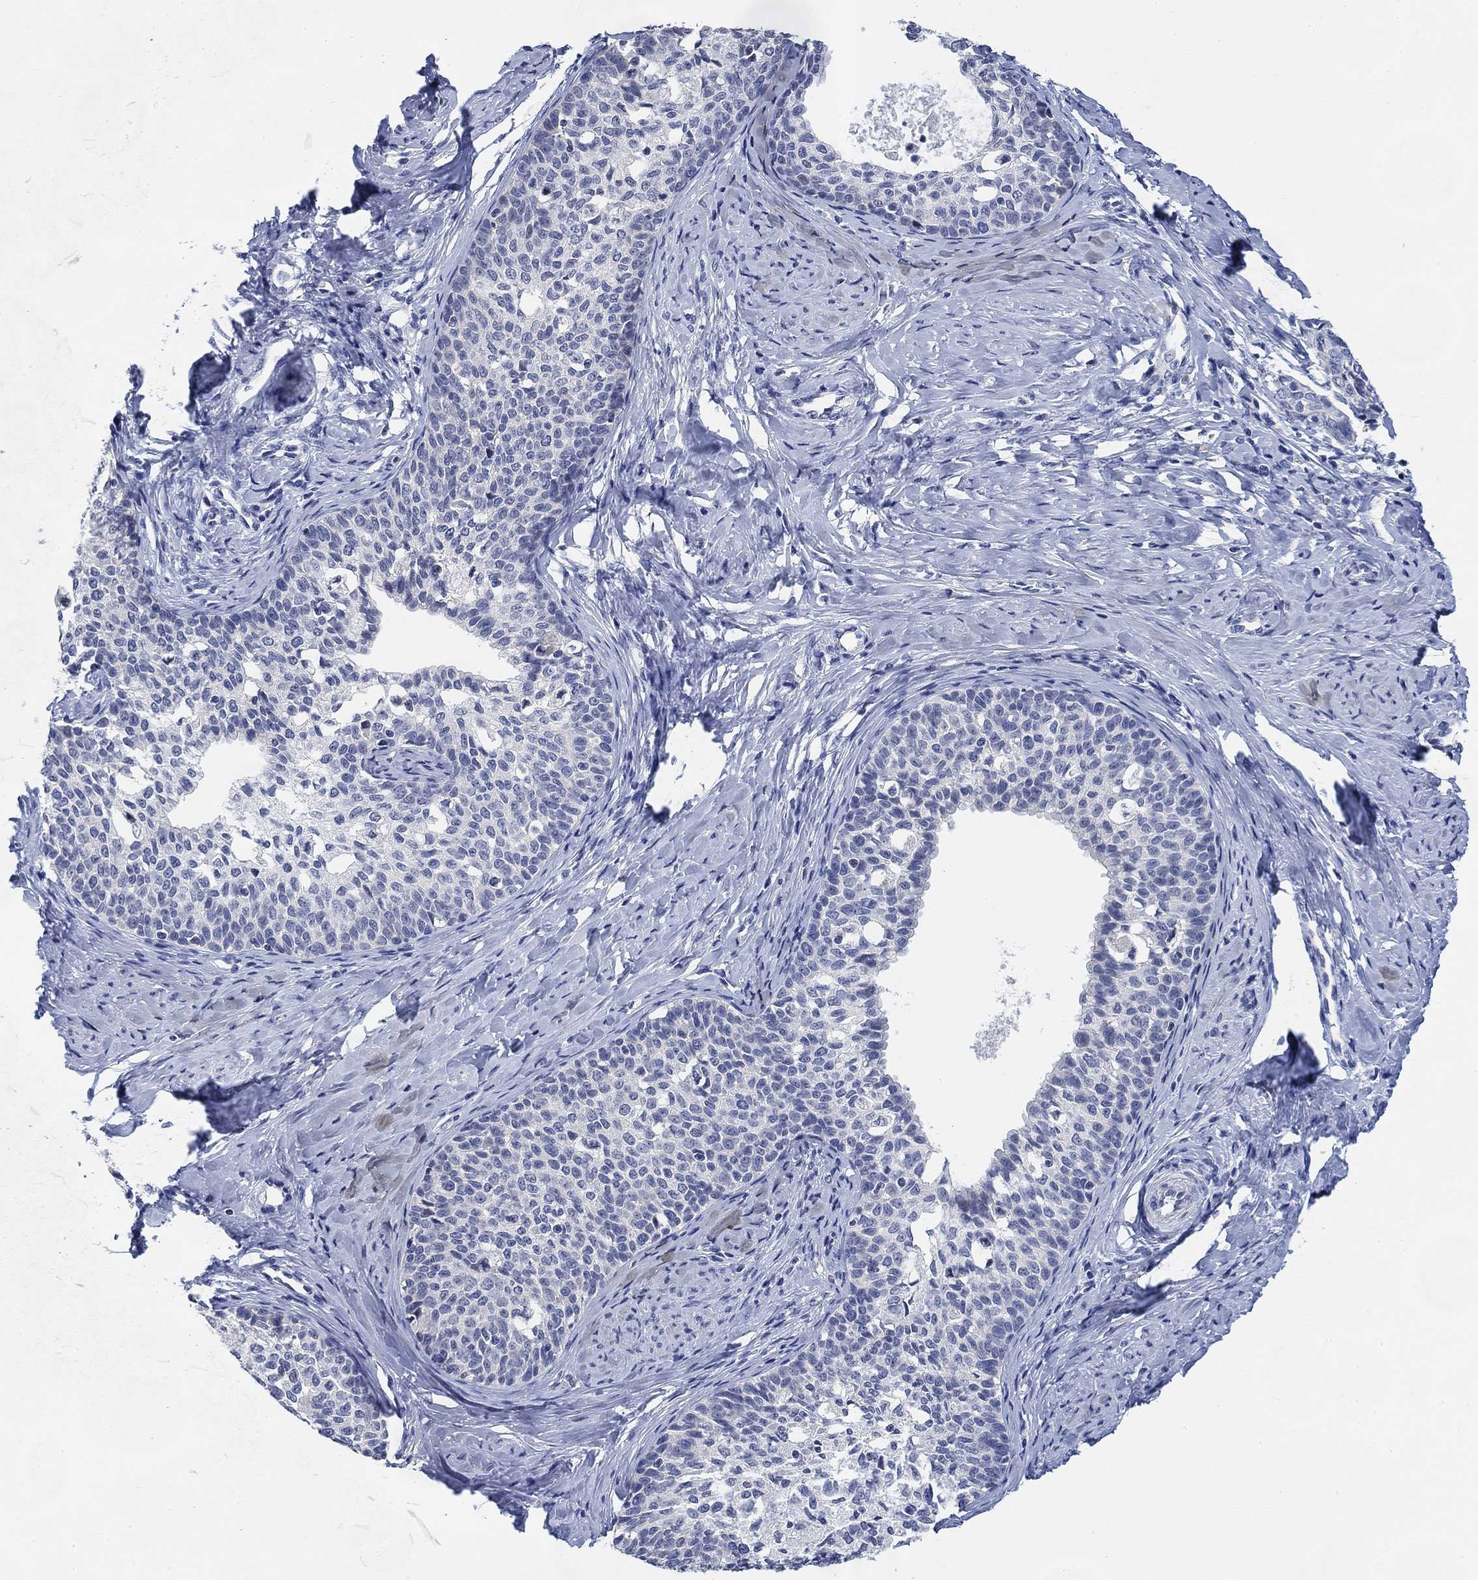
{"staining": {"intensity": "negative", "quantity": "none", "location": "none"}, "tissue": "cervical cancer", "cell_type": "Tumor cells", "image_type": "cancer", "snomed": [{"axis": "morphology", "description": "Squamous cell carcinoma, NOS"}, {"axis": "topography", "description": "Cervix"}], "caption": "High magnification brightfield microscopy of squamous cell carcinoma (cervical) stained with DAB (brown) and counterstained with hematoxylin (blue): tumor cells show no significant staining.", "gene": "DAZL", "patient": {"sex": "female", "age": 51}}